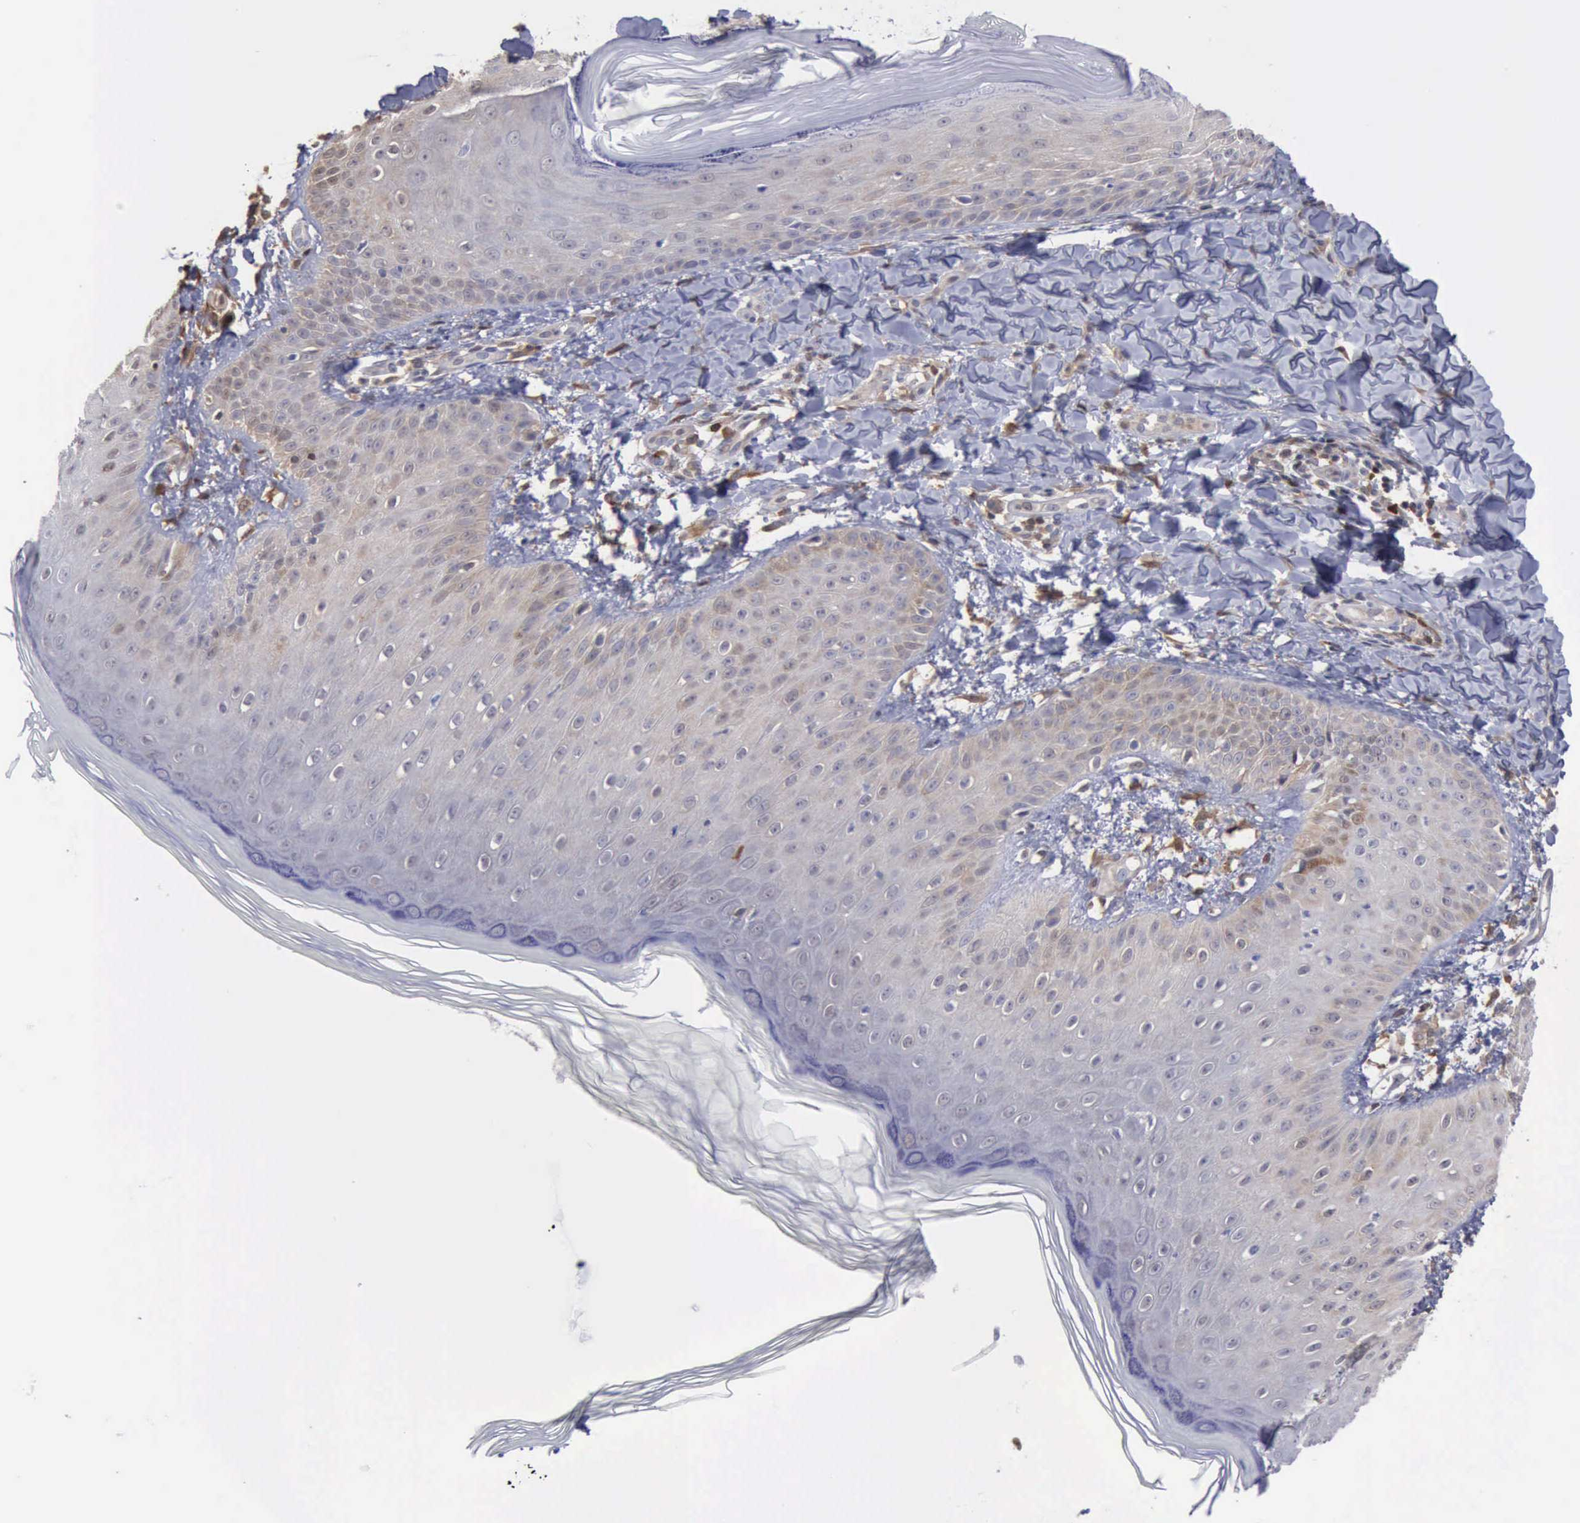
{"staining": {"intensity": "weak", "quantity": "25%-75%", "location": "cytoplasmic/membranous,nuclear"}, "tissue": "skin", "cell_type": "Epidermal cells", "image_type": "normal", "snomed": [{"axis": "morphology", "description": "Normal tissue, NOS"}, {"axis": "morphology", "description": "Inflammation, NOS"}, {"axis": "topography", "description": "Soft tissue"}, {"axis": "topography", "description": "Anal"}], "caption": "IHC staining of benign skin, which shows low levels of weak cytoplasmic/membranous,nuclear staining in approximately 25%-75% of epidermal cells indicating weak cytoplasmic/membranous,nuclear protein expression. The staining was performed using DAB (3,3'-diaminobenzidine) (brown) for protein detection and nuclei were counterstained in hematoxylin (blue).", "gene": "STAT1", "patient": {"sex": "female", "age": 15}}